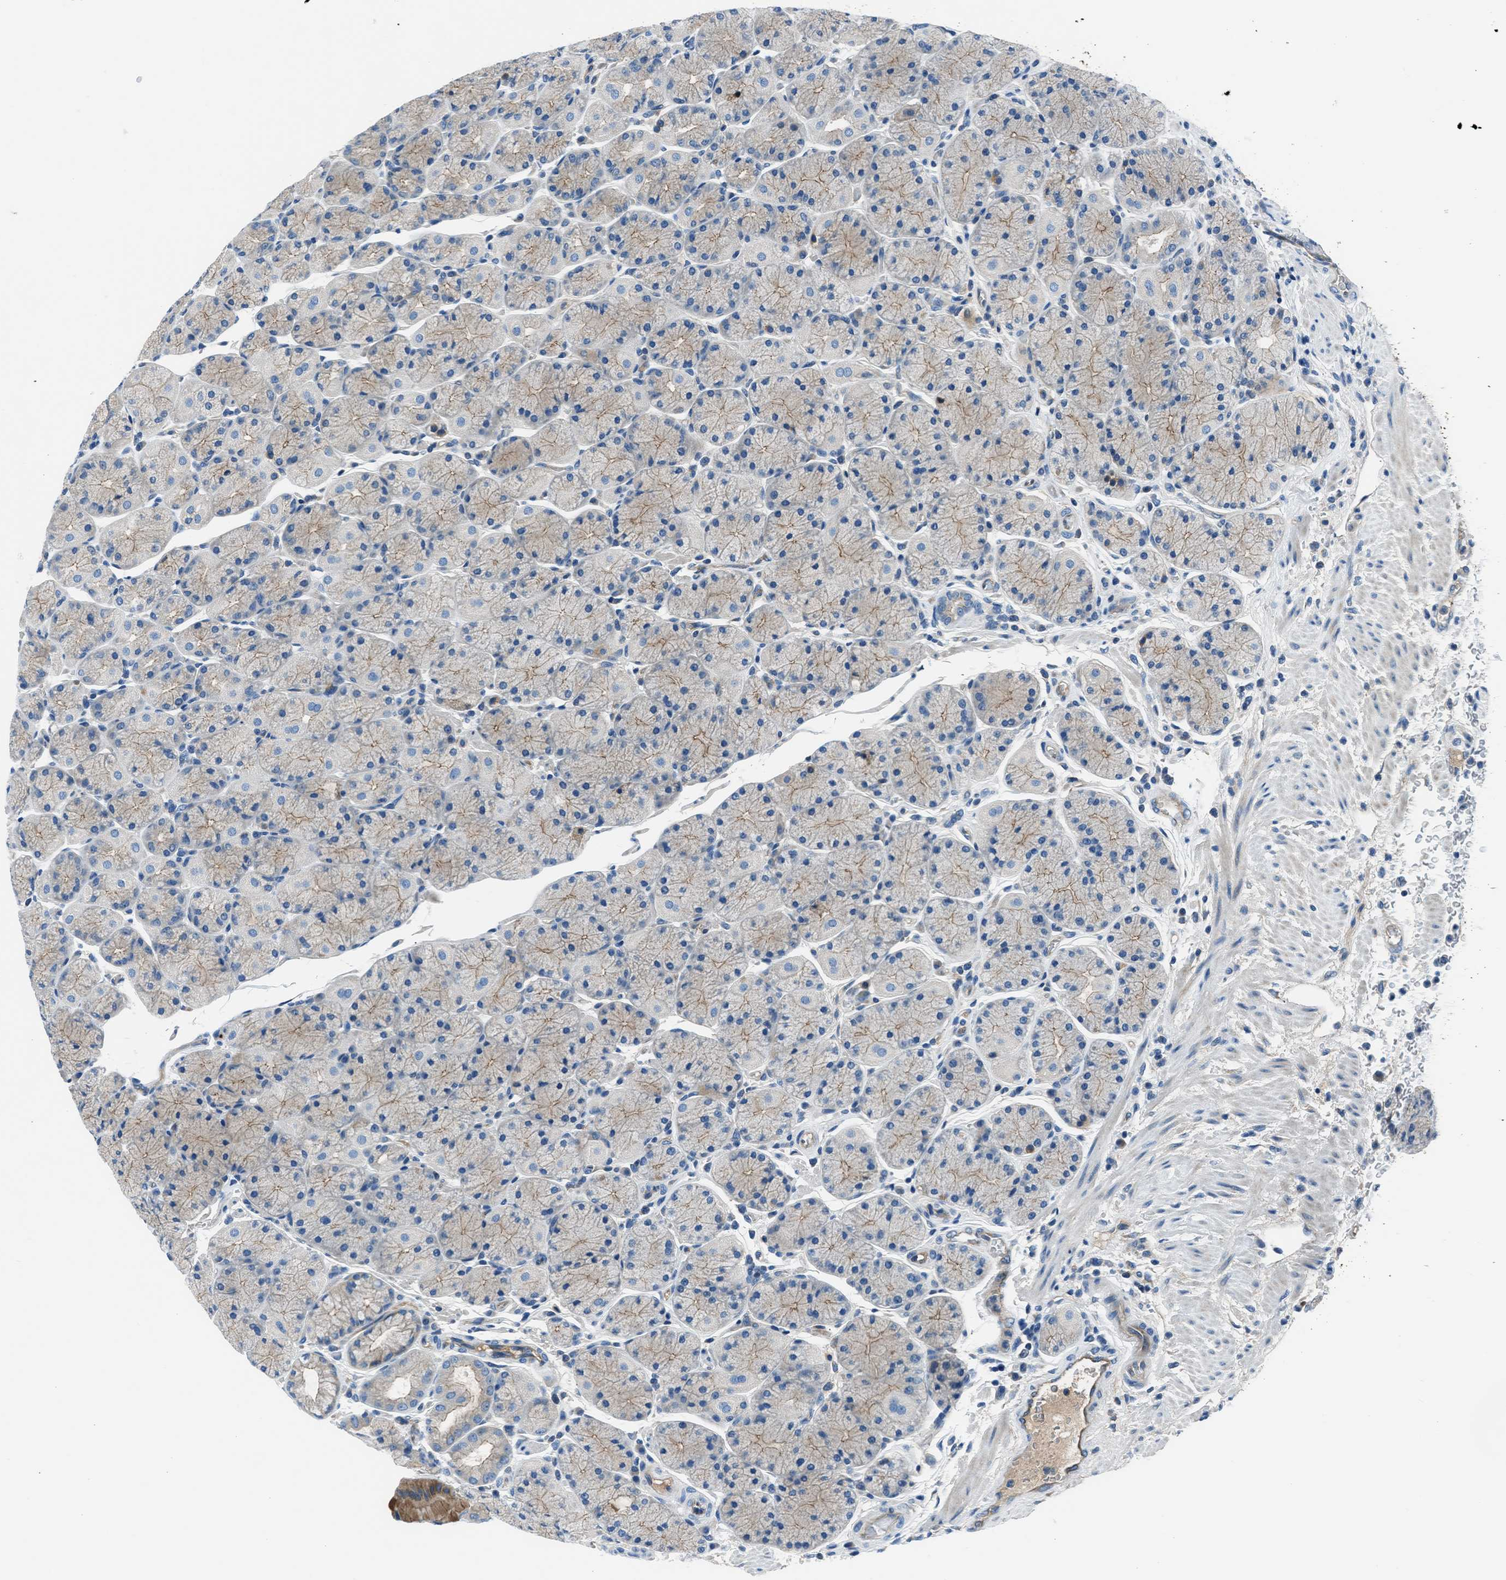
{"staining": {"intensity": "moderate", "quantity": "<25%", "location": "cytoplasmic/membranous"}, "tissue": "stomach", "cell_type": "Glandular cells", "image_type": "normal", "snomed": [{"axis": "morphology", "description": "Normal tissue, NOS"}, {"axis": "morphology", "description": "Carcinoid, malignant, NOS"}, {"axis": "topography", "description": "Stomach, upper"}], "caption": "DAB (3,3'-diaminobenzidine) immunohistochemical staining of benign human stomach demonstrates moderate cytoplasmic/membranous protein expression in approximately <25% of glandular cells. (DAB = brown stain, brightfield microscopy at high magnification).", "gene": "SLC38A6", "patient": {"sex": "male", "age": 39}}